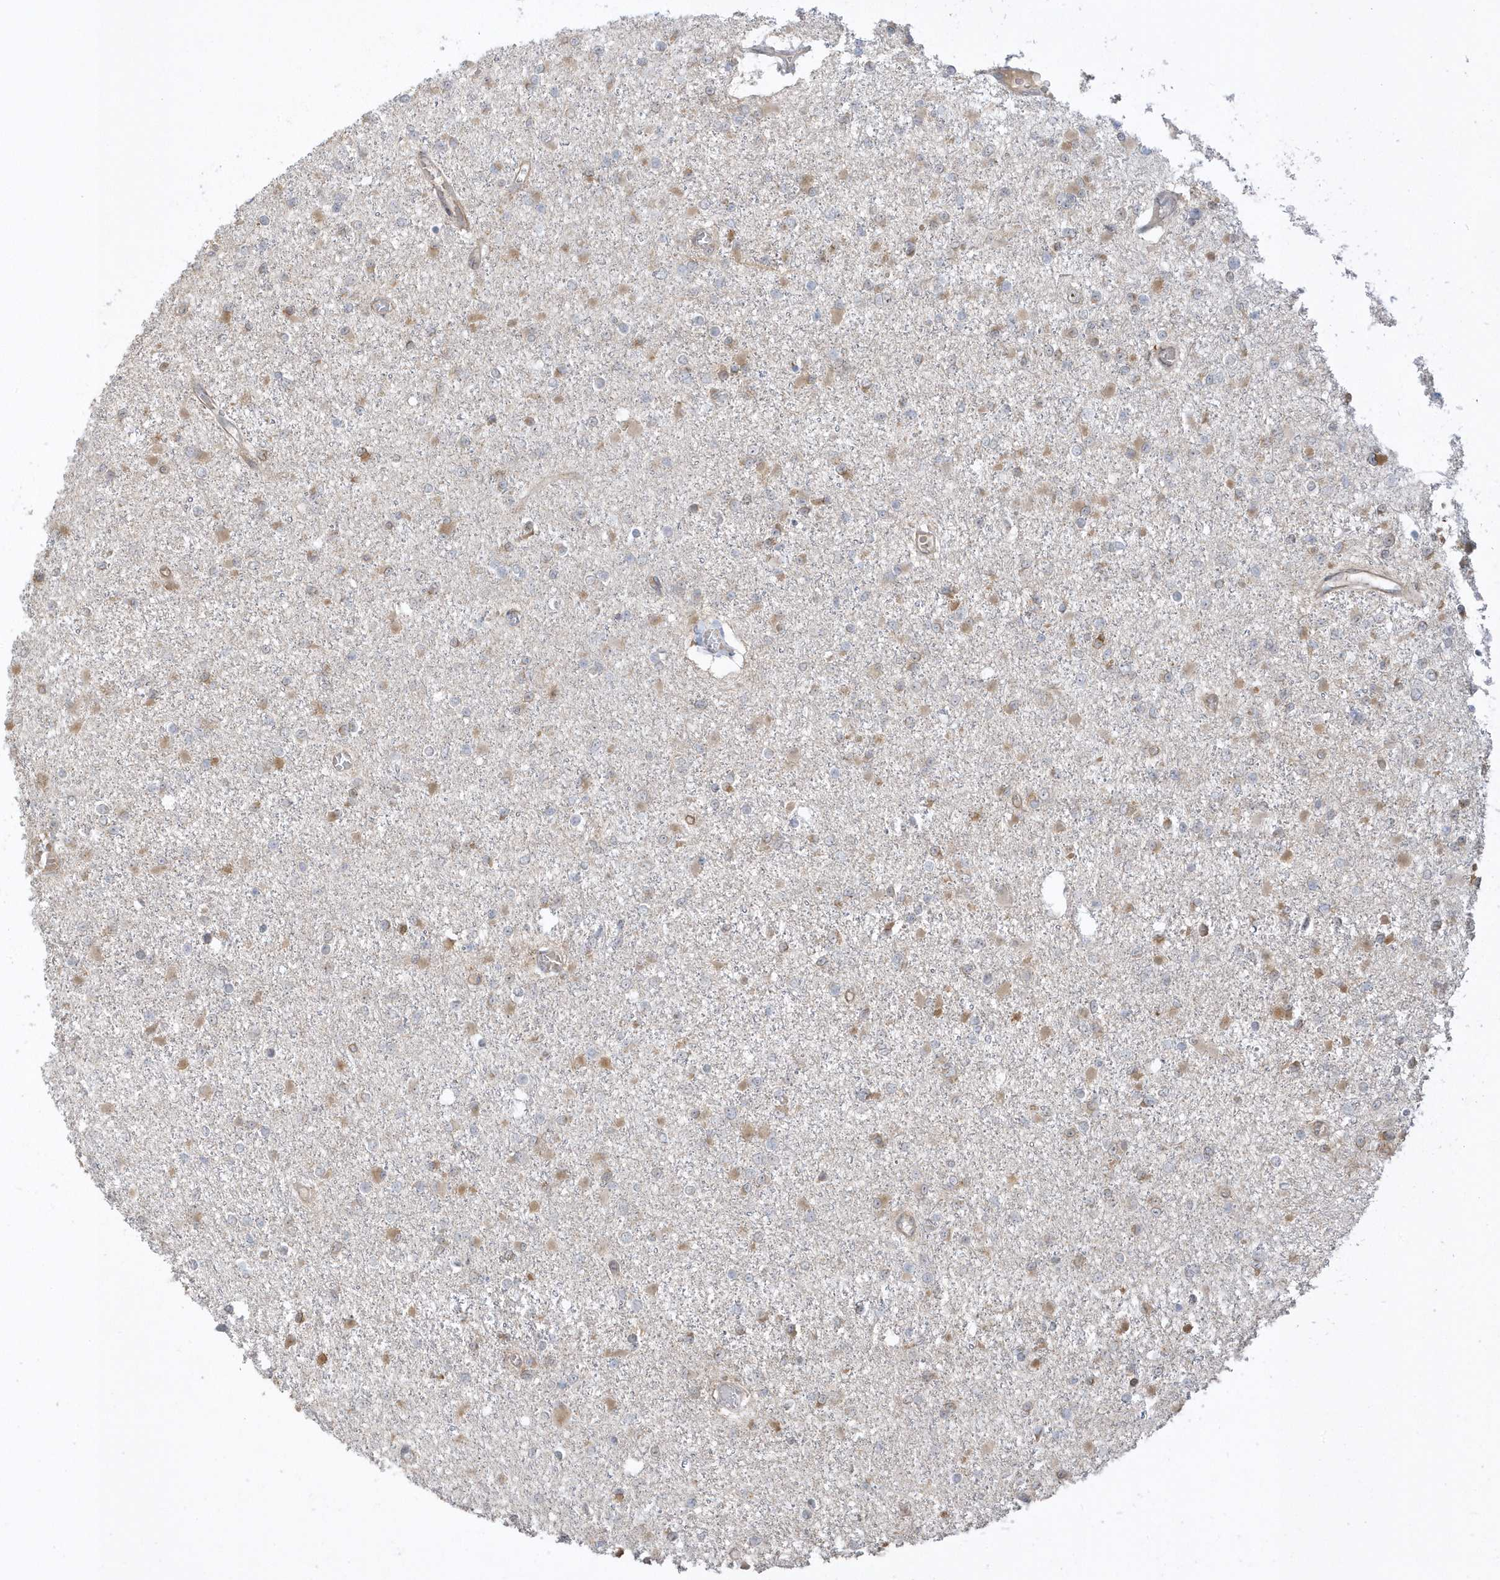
{"staining": {"intensity": "negative", "quantity": "none", "location": "none"}, "tissue": "glioma", "cell_type": "Tumor cells", "image_type": "cancer", "snomed": [{"axis": "morphology", "description": "Glioma, malignant, Low grade"}, {"axis": "topography", "description": "Brain"}], "caption": "Tumor cells show no significant positivity in glioma.", "gene": "ECM2", "patient": {"sex": "female", "age": 22}}